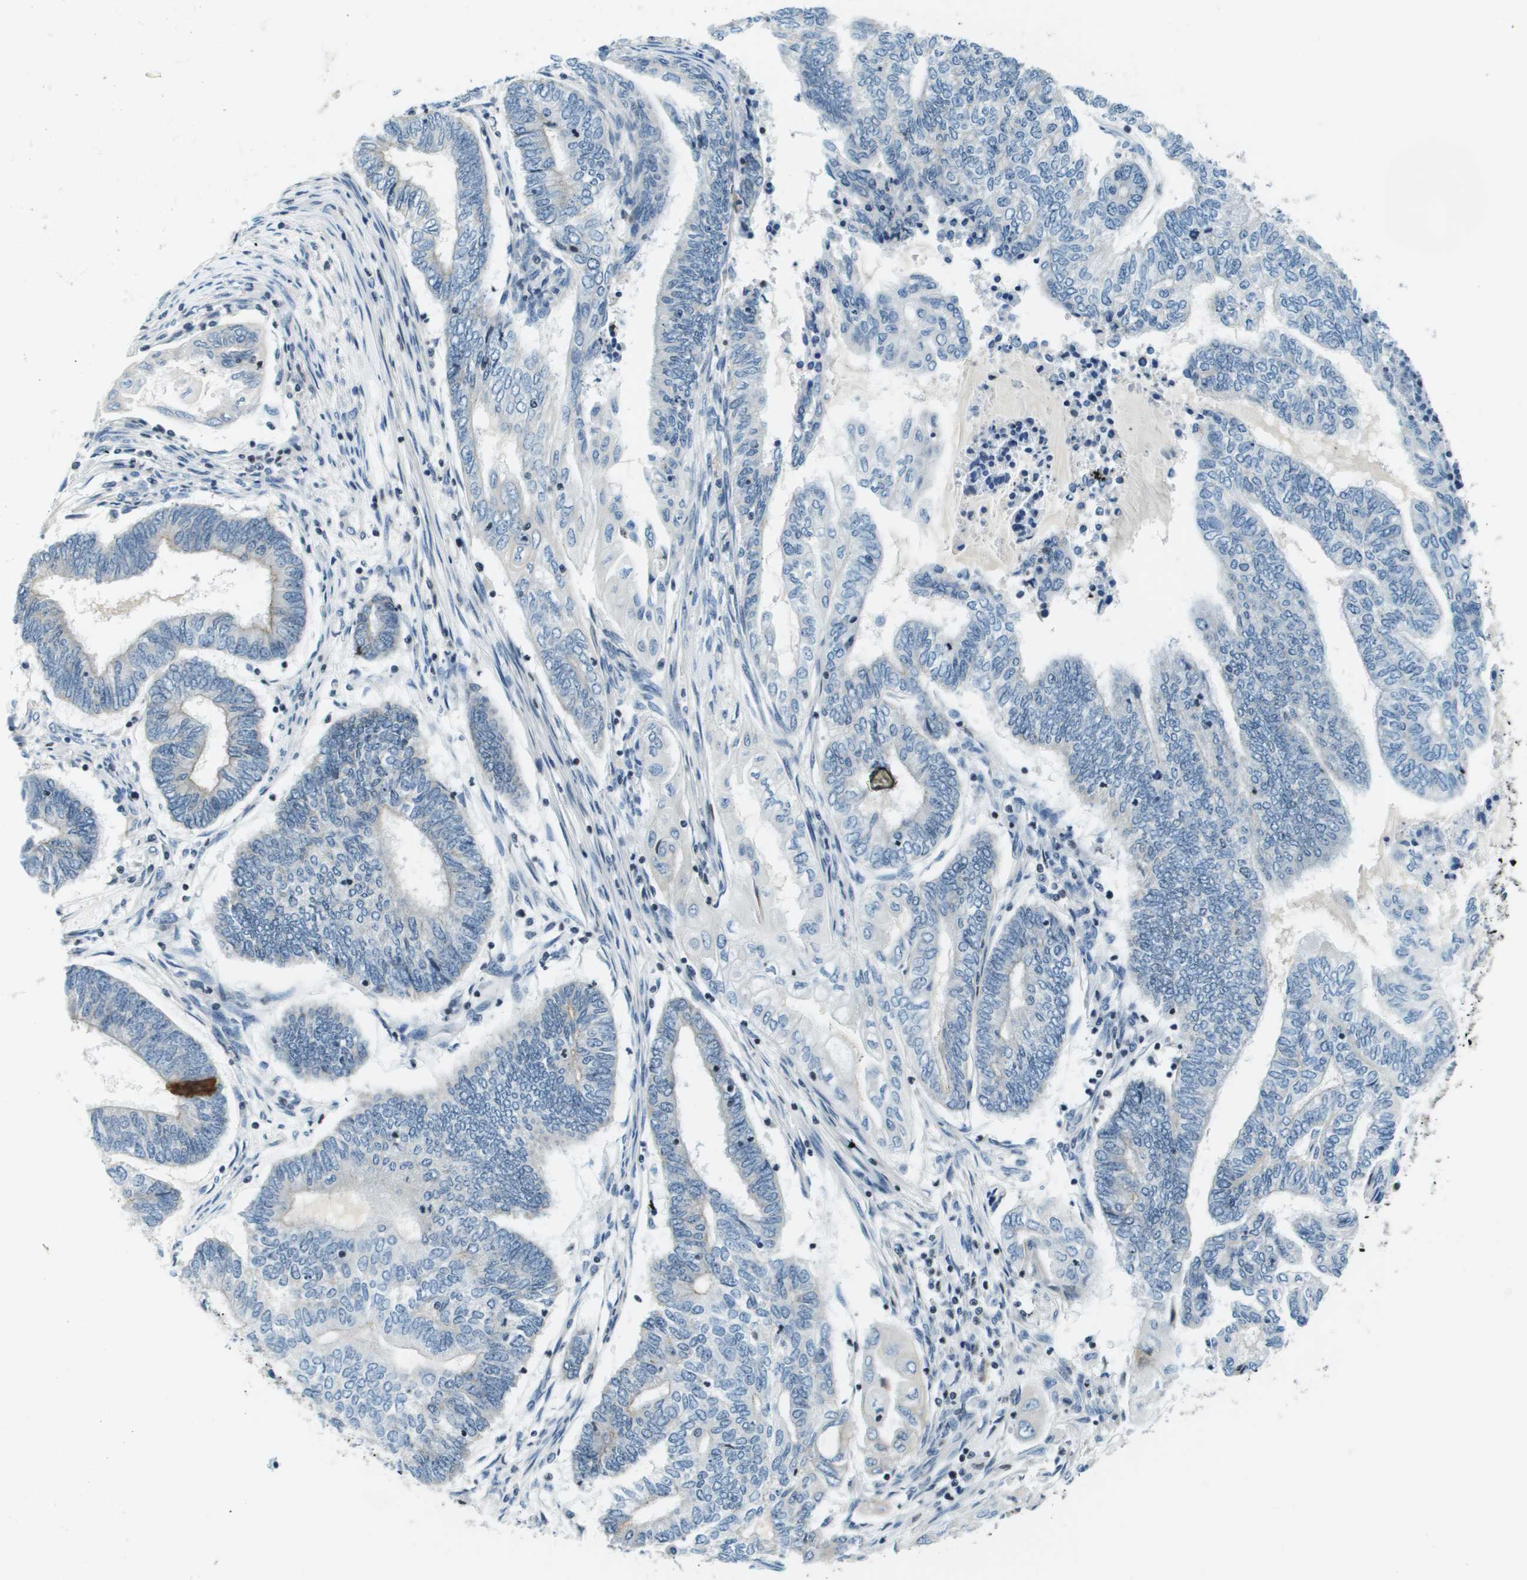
{"staining": {"intensity": "negative", "quantity": "none", "location": "none"}, "tissue": "endometrial cancer", "cell_type": "Tumor cells", "image_type": "cancer", "snomed": [{"axis": "morphology", "description": "Adenocarcinoma, NOS"}, {"axis": "topography", "description": "Uterus"}, {"axis": "topography", "description": "Endometrium"}], "caption": "An image of endometrial cancer stained for a protein reveals no brown staining in tumor cells. Brightfield microscopy of IHC stained with DAB (3,3'-diaminobenzidine) (brown) and hematoxylin (blue), captured at high magnification.", "gene": "ESYT1", "patient": {"sex": "female", "age": 70}}